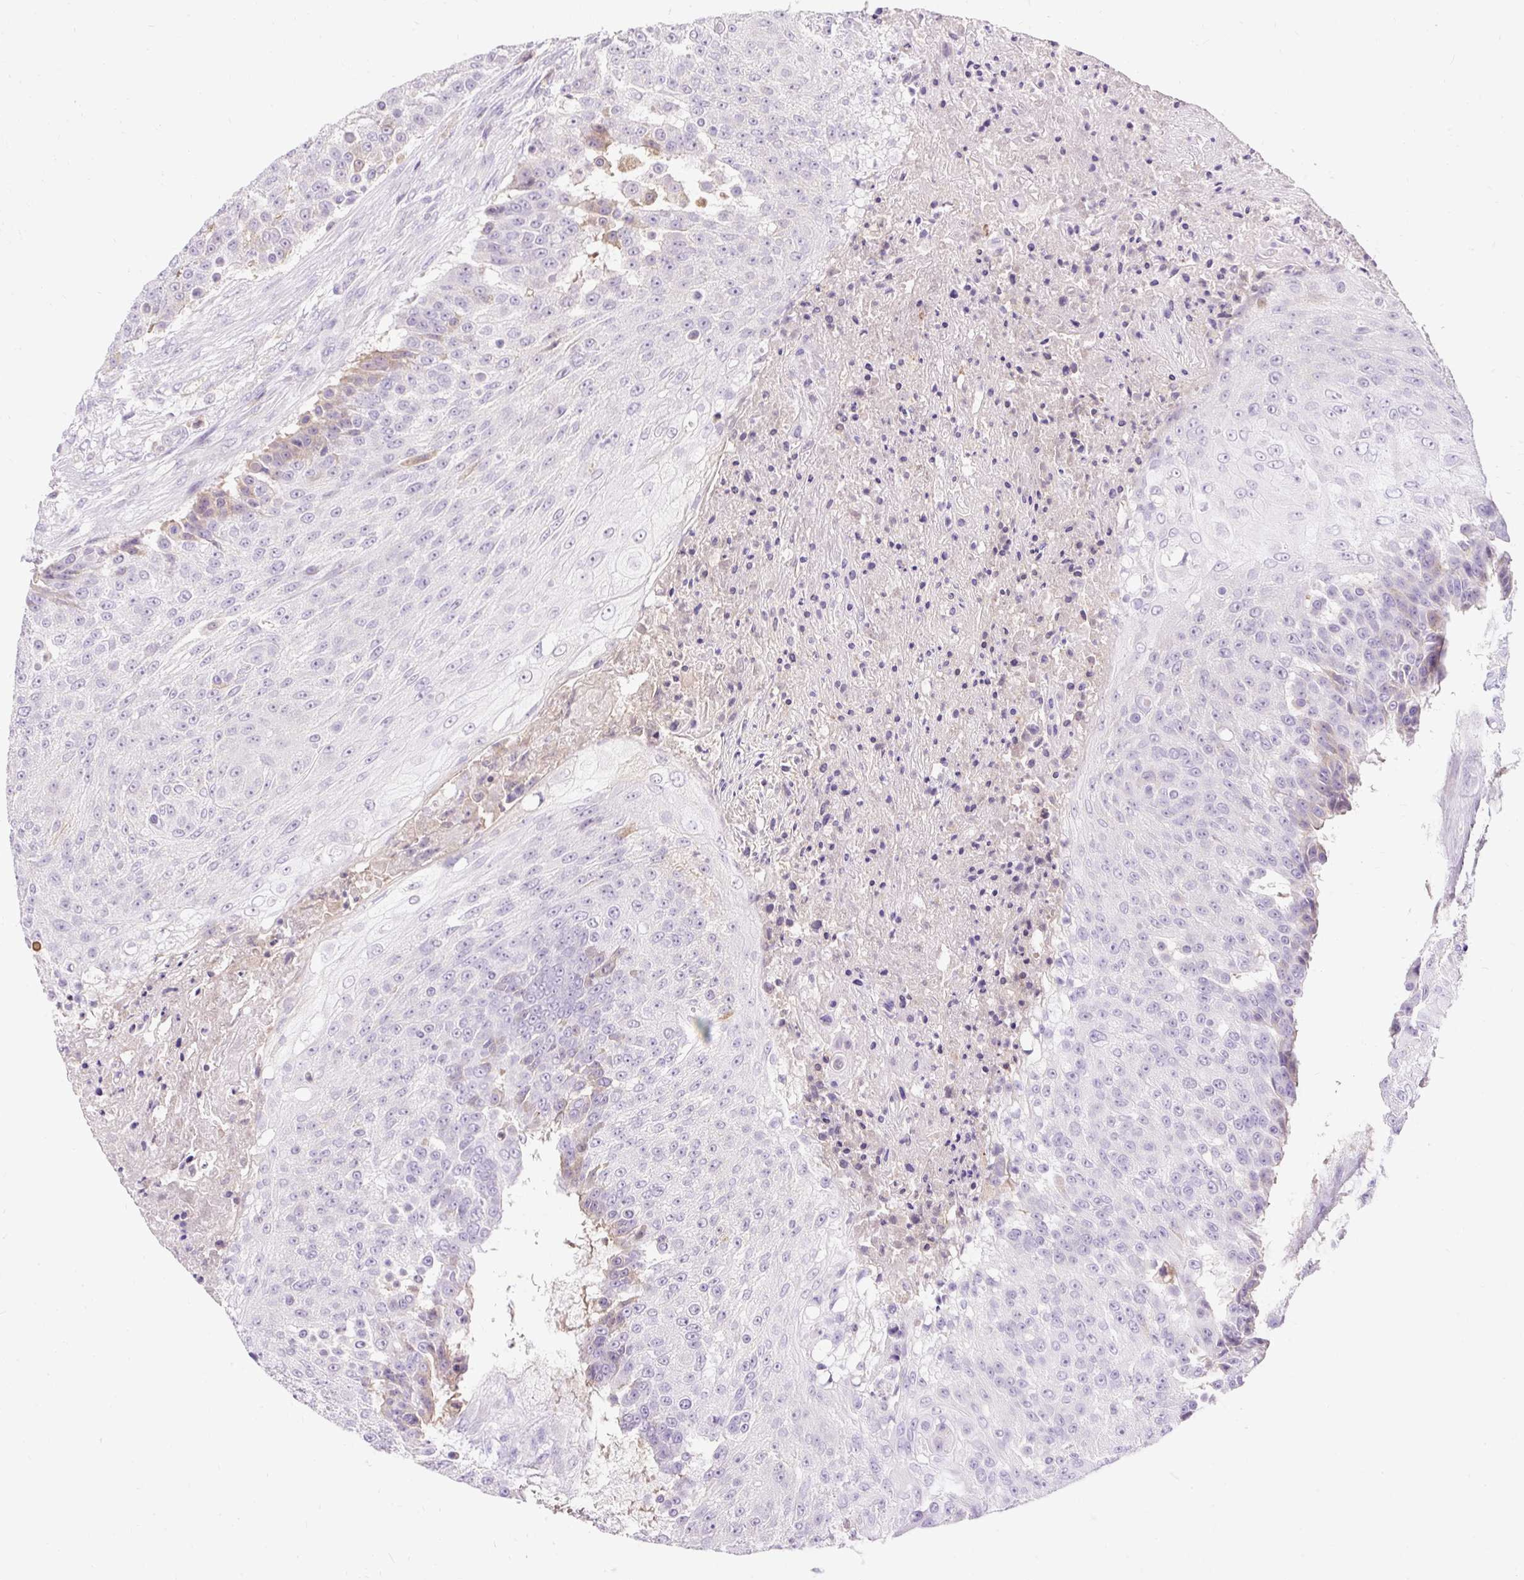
{"staining": {"intensity": "negative", "quantity": "none", "location": "none"}, "tissue": "urothelial cancer", "cell_type": "Tumor cells", "image_type": "cancer", "snomed": [{"axis": "morphology", "description": "Urothelial carcinoma, High grade"}, {"axis": "topography", "description": "Urinary bladder"}], "caption": "Tumor cells are negative for protein expression in human urothelial cancer.", "gene": "TMEM150C", "patient": {"sex": "female", "age": 63}}